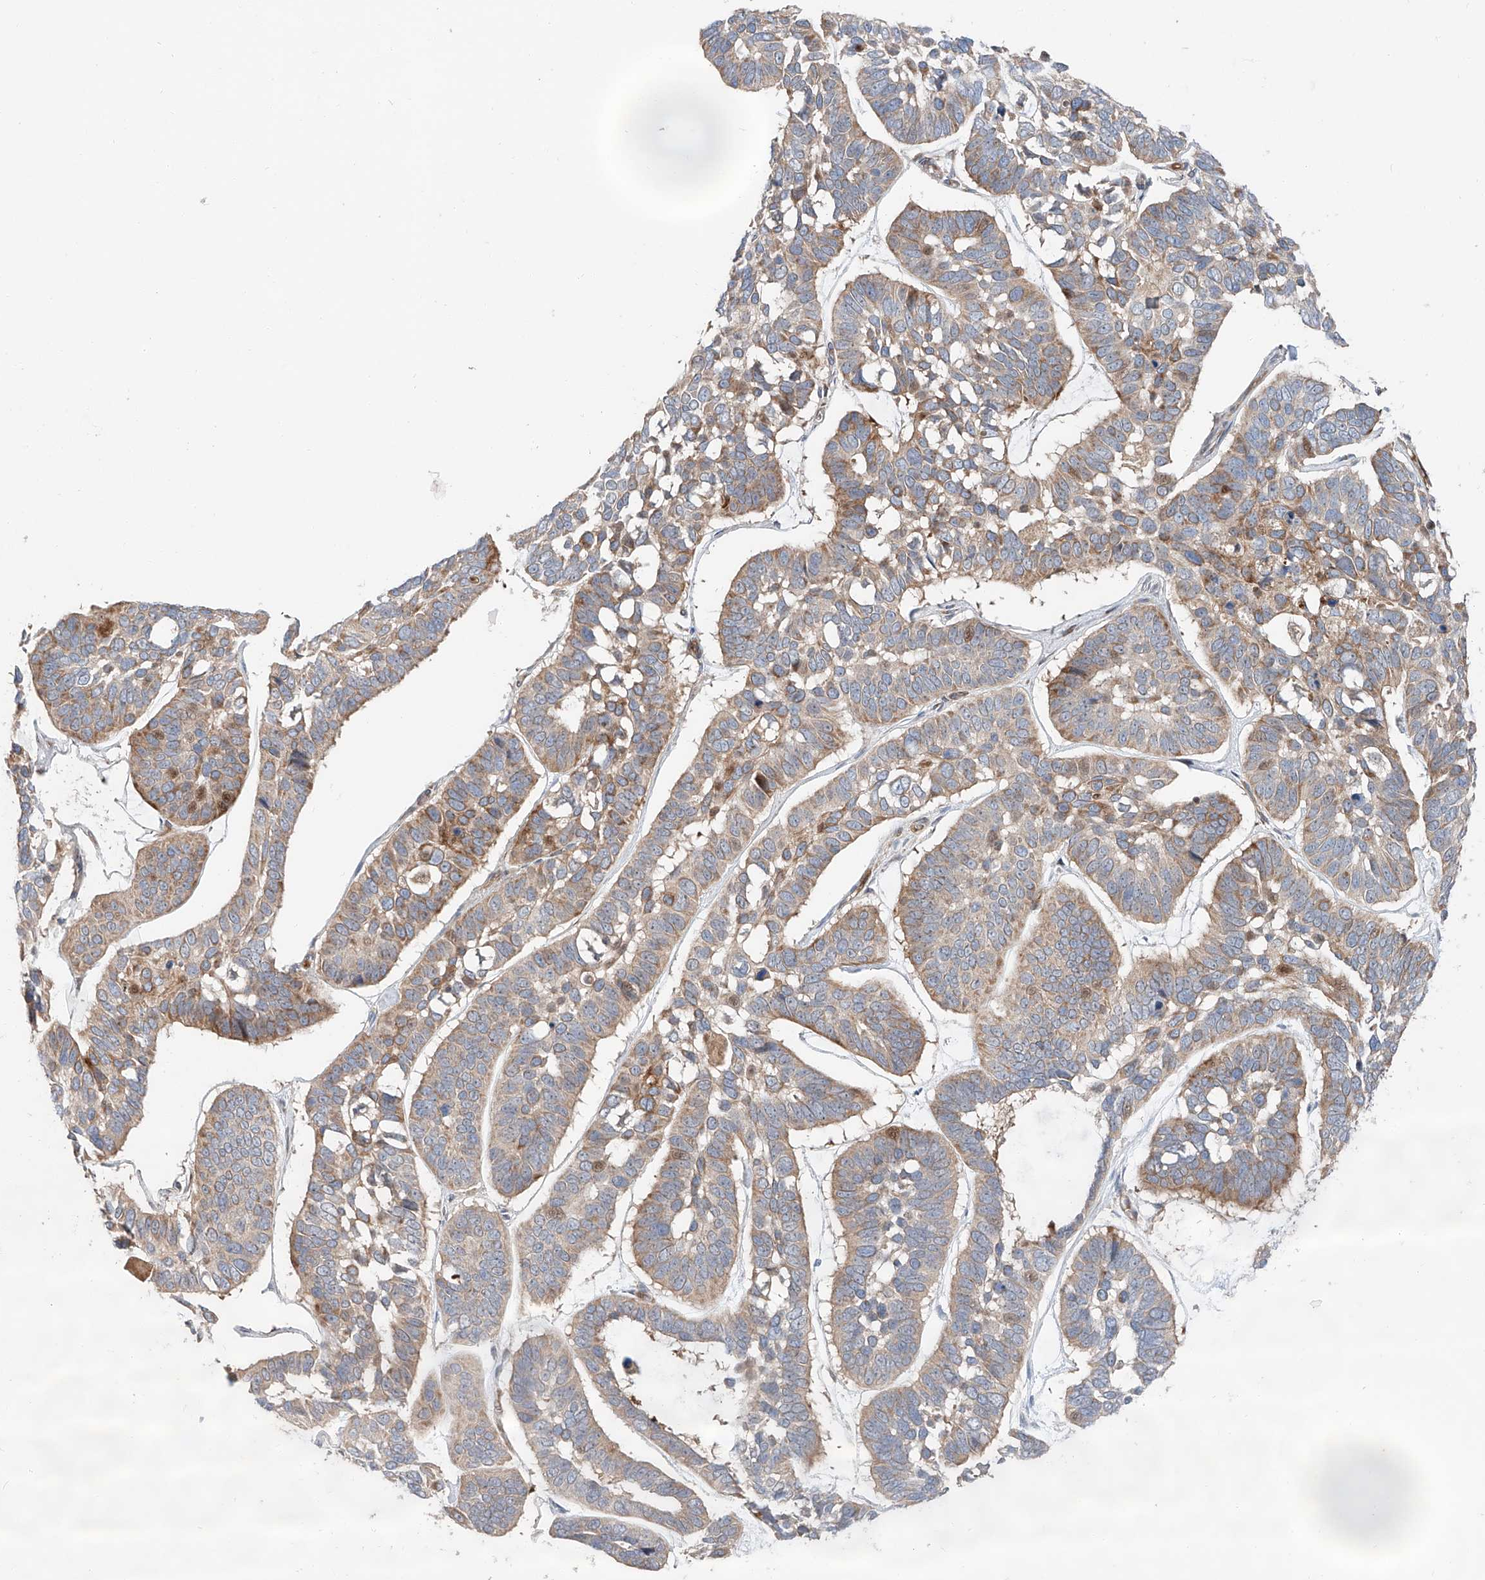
{"staining": {"intensity": "moderate", "quantity": "25%-75%", "location": "cytoplasmic/membranous"}, "tissue": "skin cancer", "cell_type": "Tumor cells", "image_type": "cancer", "snomed": [{"axis": "morphology", "description": "Basal cell carcinoma"}, {"axis": "topography", "description": "Skin"}], "caption": "Immunohistochemistry (IHC) (DAB) staining of human skin basal cell carcinoma reveals moderate cytoplasmic/membranous protein positivity in about 25%-75% of tumor cells. (DAB (3,3'-diaminobenzidine) = brown stain, brightfield microscopy at high magnification).", "gene": "USF3", "patient": {"sex": "male", "age": 62}}